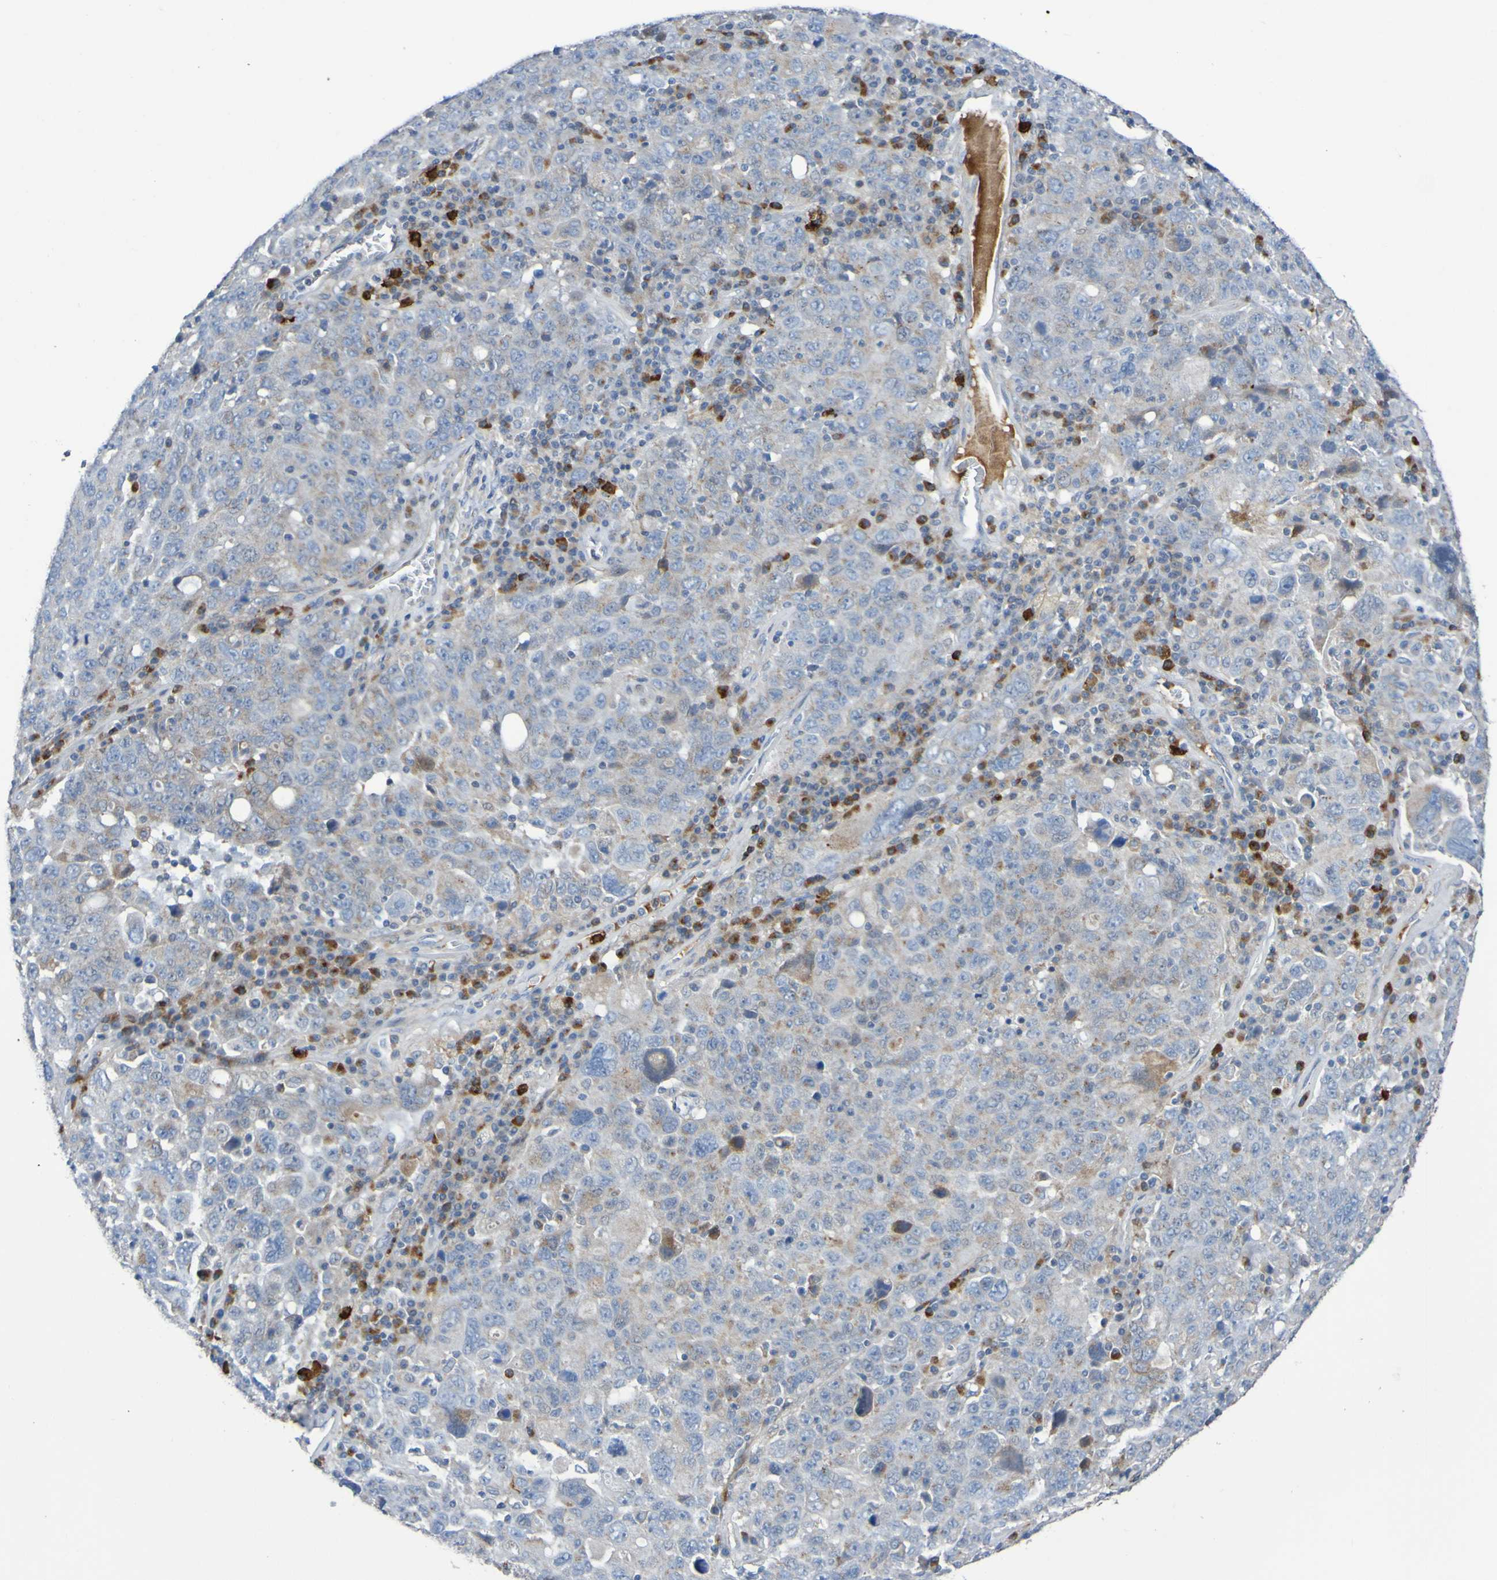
{"staining": {"intensity": "weak", "quantity": ">75%", "location": "cytoplasmic/membranous"}, "tissue": "ovarian cancer", "cell_type": "Tumor cells", "image_type": "cancer", "snomed": [{"axis": "morphology", "description": "Carcinoma, endometroid"}, {"axis": "topography", "description": "Ovary"}], "caption": "The immunohistochemical stain highlights weak cytoplasmic/membranous expression in tumor cells of ovarian cancer tissue. (DAB IHC with brightfield microscopy, high magnification).", "gene": "C11orf24", "patient": {"sex": "female", "age": 62}}